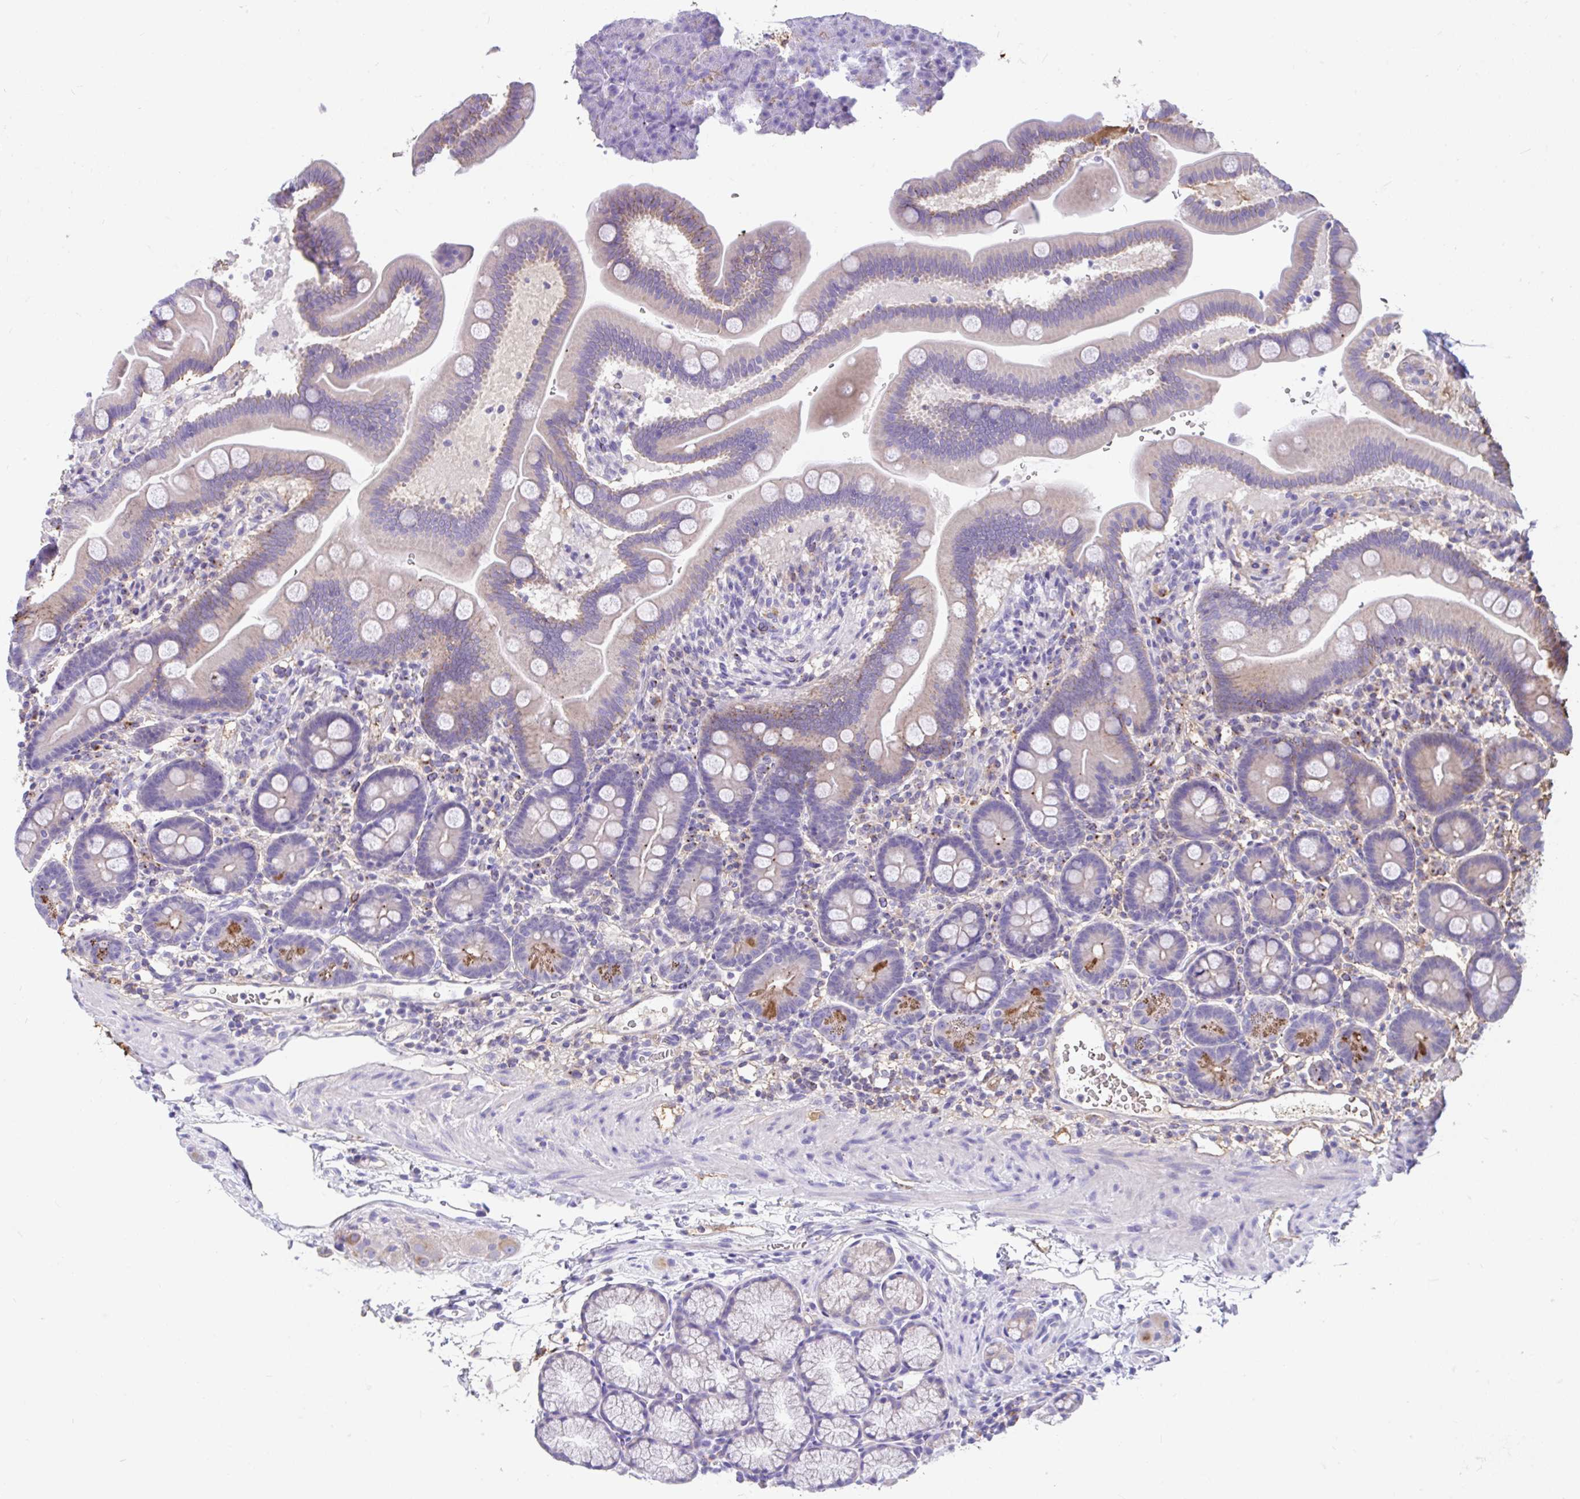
{"staining": {"intensity": "moderate", "quantity": "<25%", "location": "cytoplasmic/membranous"}, "tissue": "duodenum", "cell_type": "Glandular cells", "image_type": "normal", "snomed": [{"axis": "morphology", "description": "Normal tissue, NOS"}, {"axis": "topography", "description": "Duodenum"}], "caption": "Immunohistochemical staining of normal human duodenum shows low levels of moderate cytoplasmic/membranous positivity in approximately <25% of glandular cells.", "gene": "CCSAP", "patient": {"sex": "male", "age": 59}}